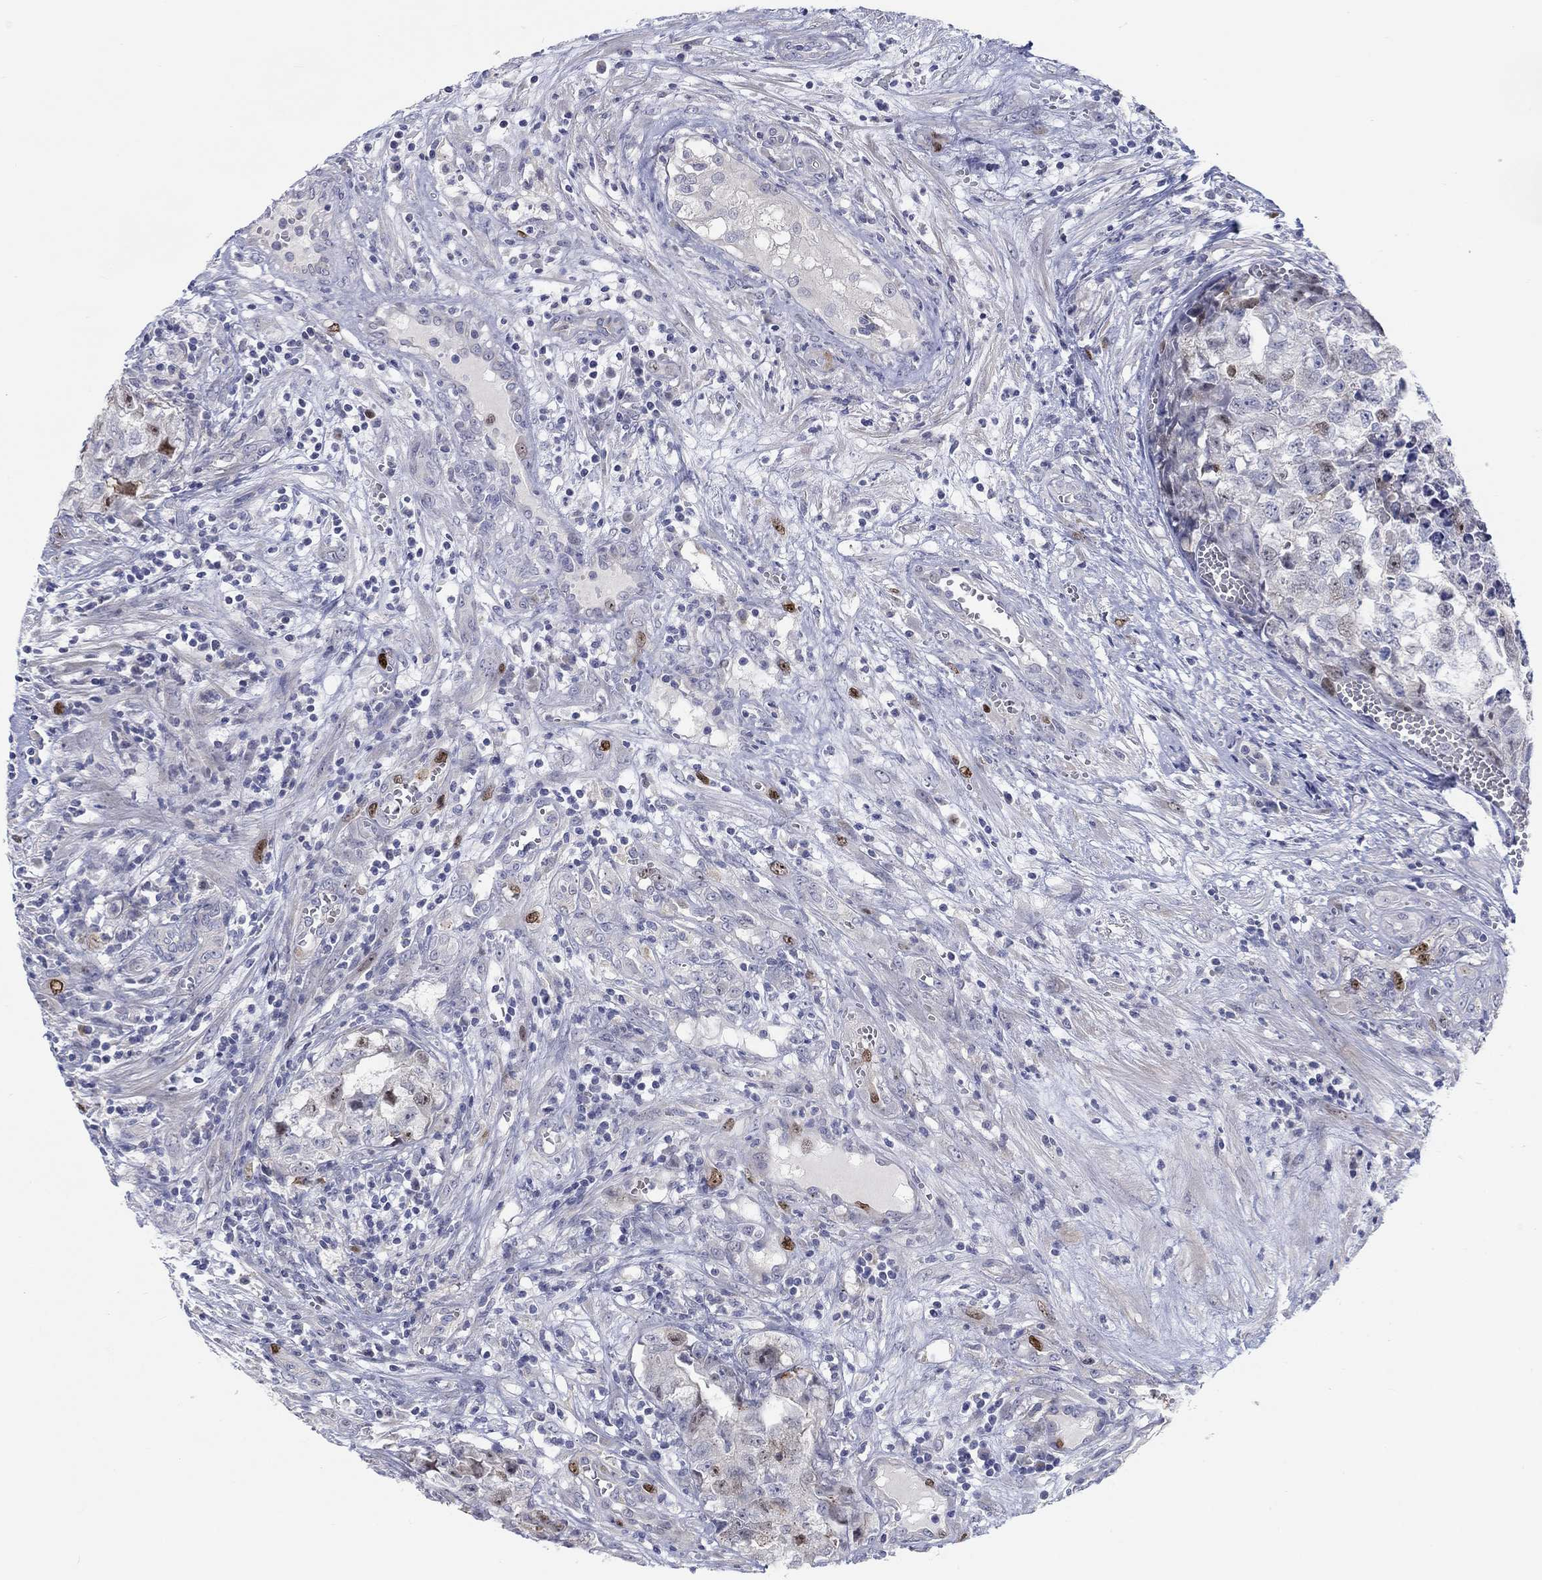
{"staining": {"intensity": "moderate", "quantity": "<25%", "location": "nuclear"}, "tissue": "testis cancer", "cell_type": "Tumor cells", "image_type": "cancer", "snomed": [{"axis": "morphology", "description": "Seminoma, NOS"}, {"axis": "morphology", "description": "Carcinoma, Embryonal, NOS"}, {"axis": "topography", "description": "Testis"}], "caption": "Testis cancer stained for a protein reveals moderate nuclear positivity in tumor cells. (DAB (3,3'-diaminobenzidine) = brown stain, brightfield microscopy at high magnification).", "gene": "PRC1", "patient": {"sex": "male", "age": 22}}